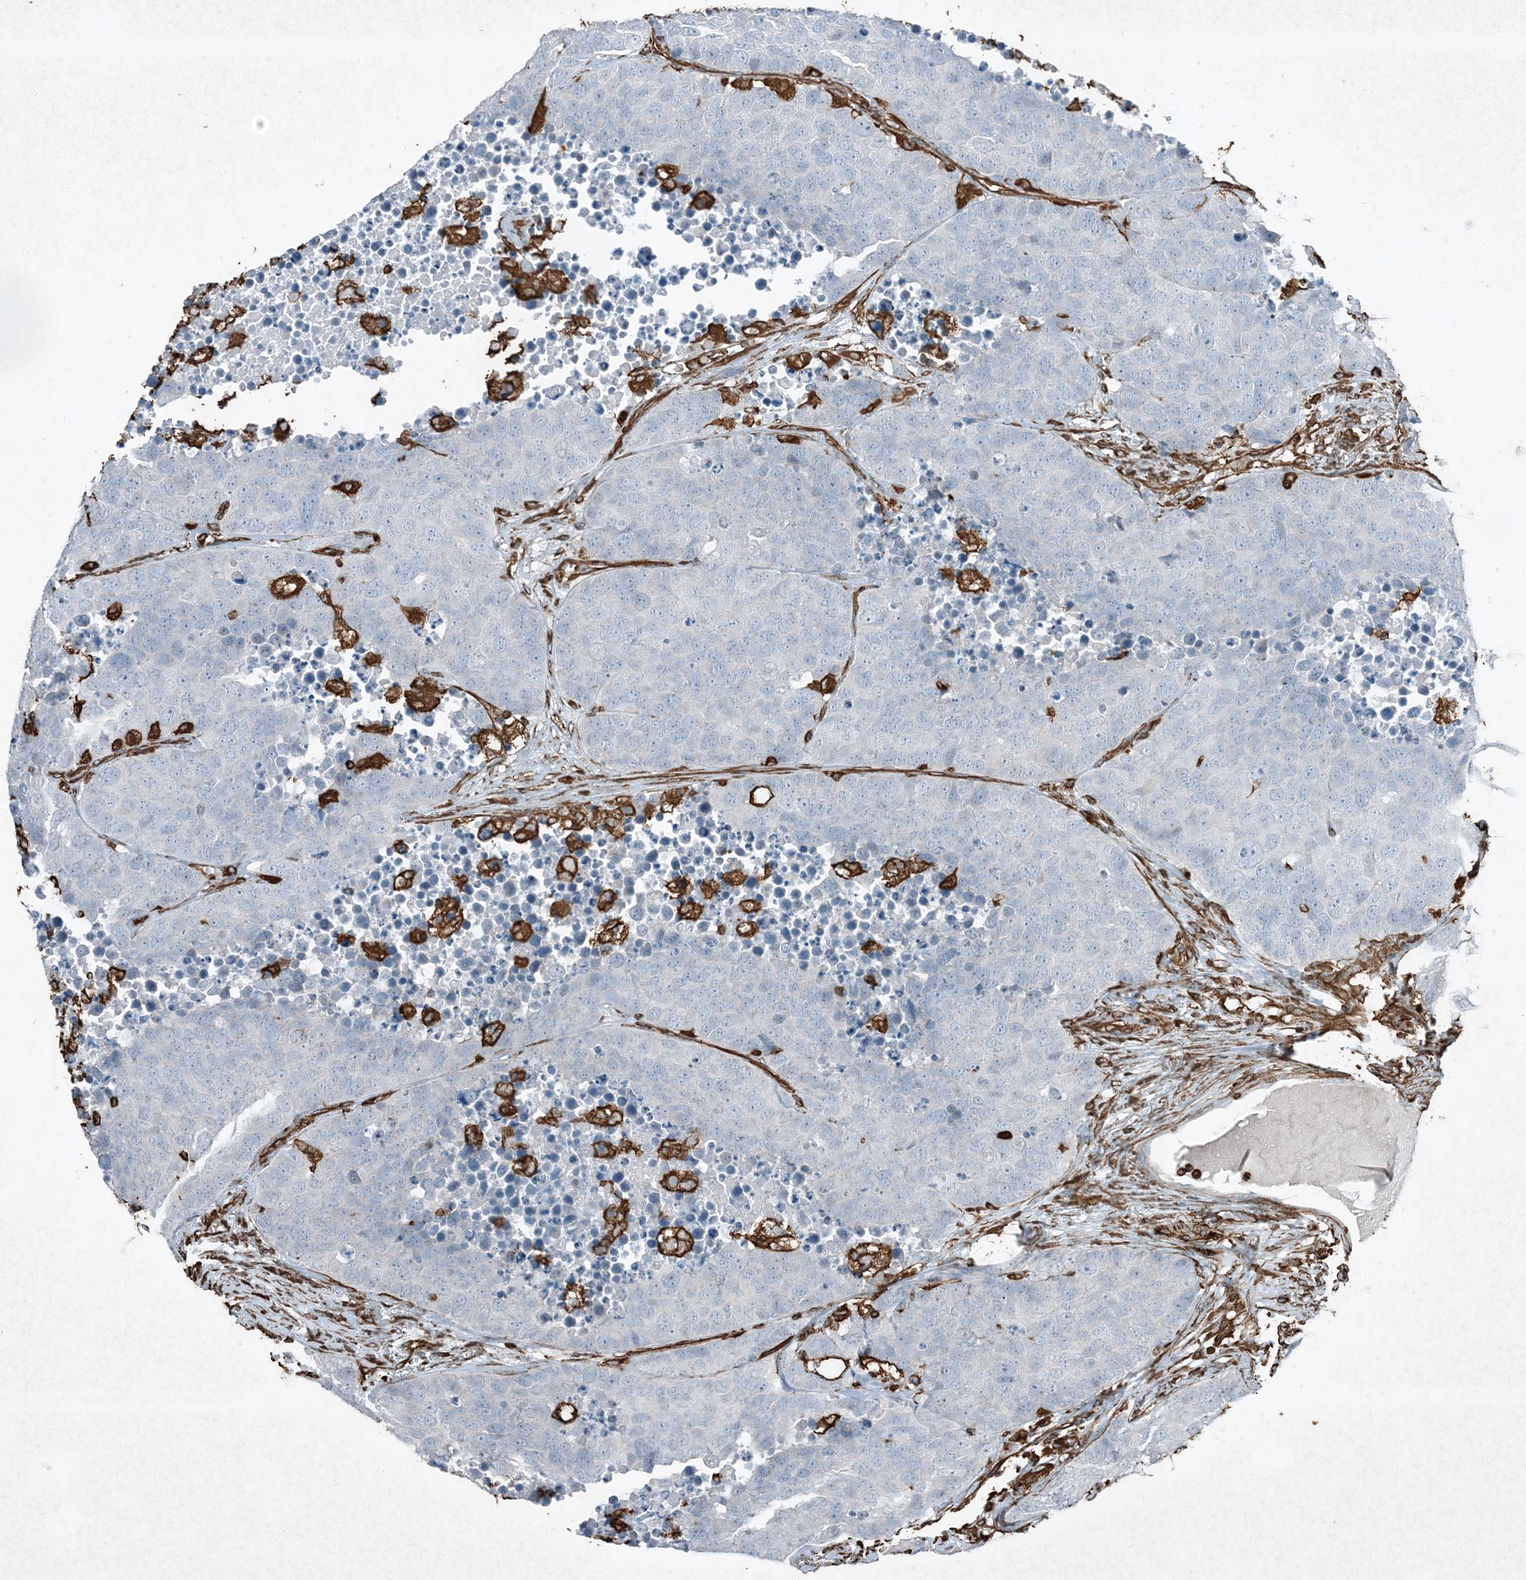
{"staining": {"intensity": "negative", "quantity": "none", "location": "none"}, "tissue": "carcinoid", "cell_type": "Tumor cells", "image_type": "cancer", "snomed": [{"axis": "morphology", "description": "Carcinoid, malignant, NOS"}, {"axis": "topography", "description": "Lung"}], "caption": "The micrograph displays no staining of tumor cells in carcinoid. Nuclei are stained in blue.", "gene": "RYK", "patient": {"sex": "male", "age": 60}}